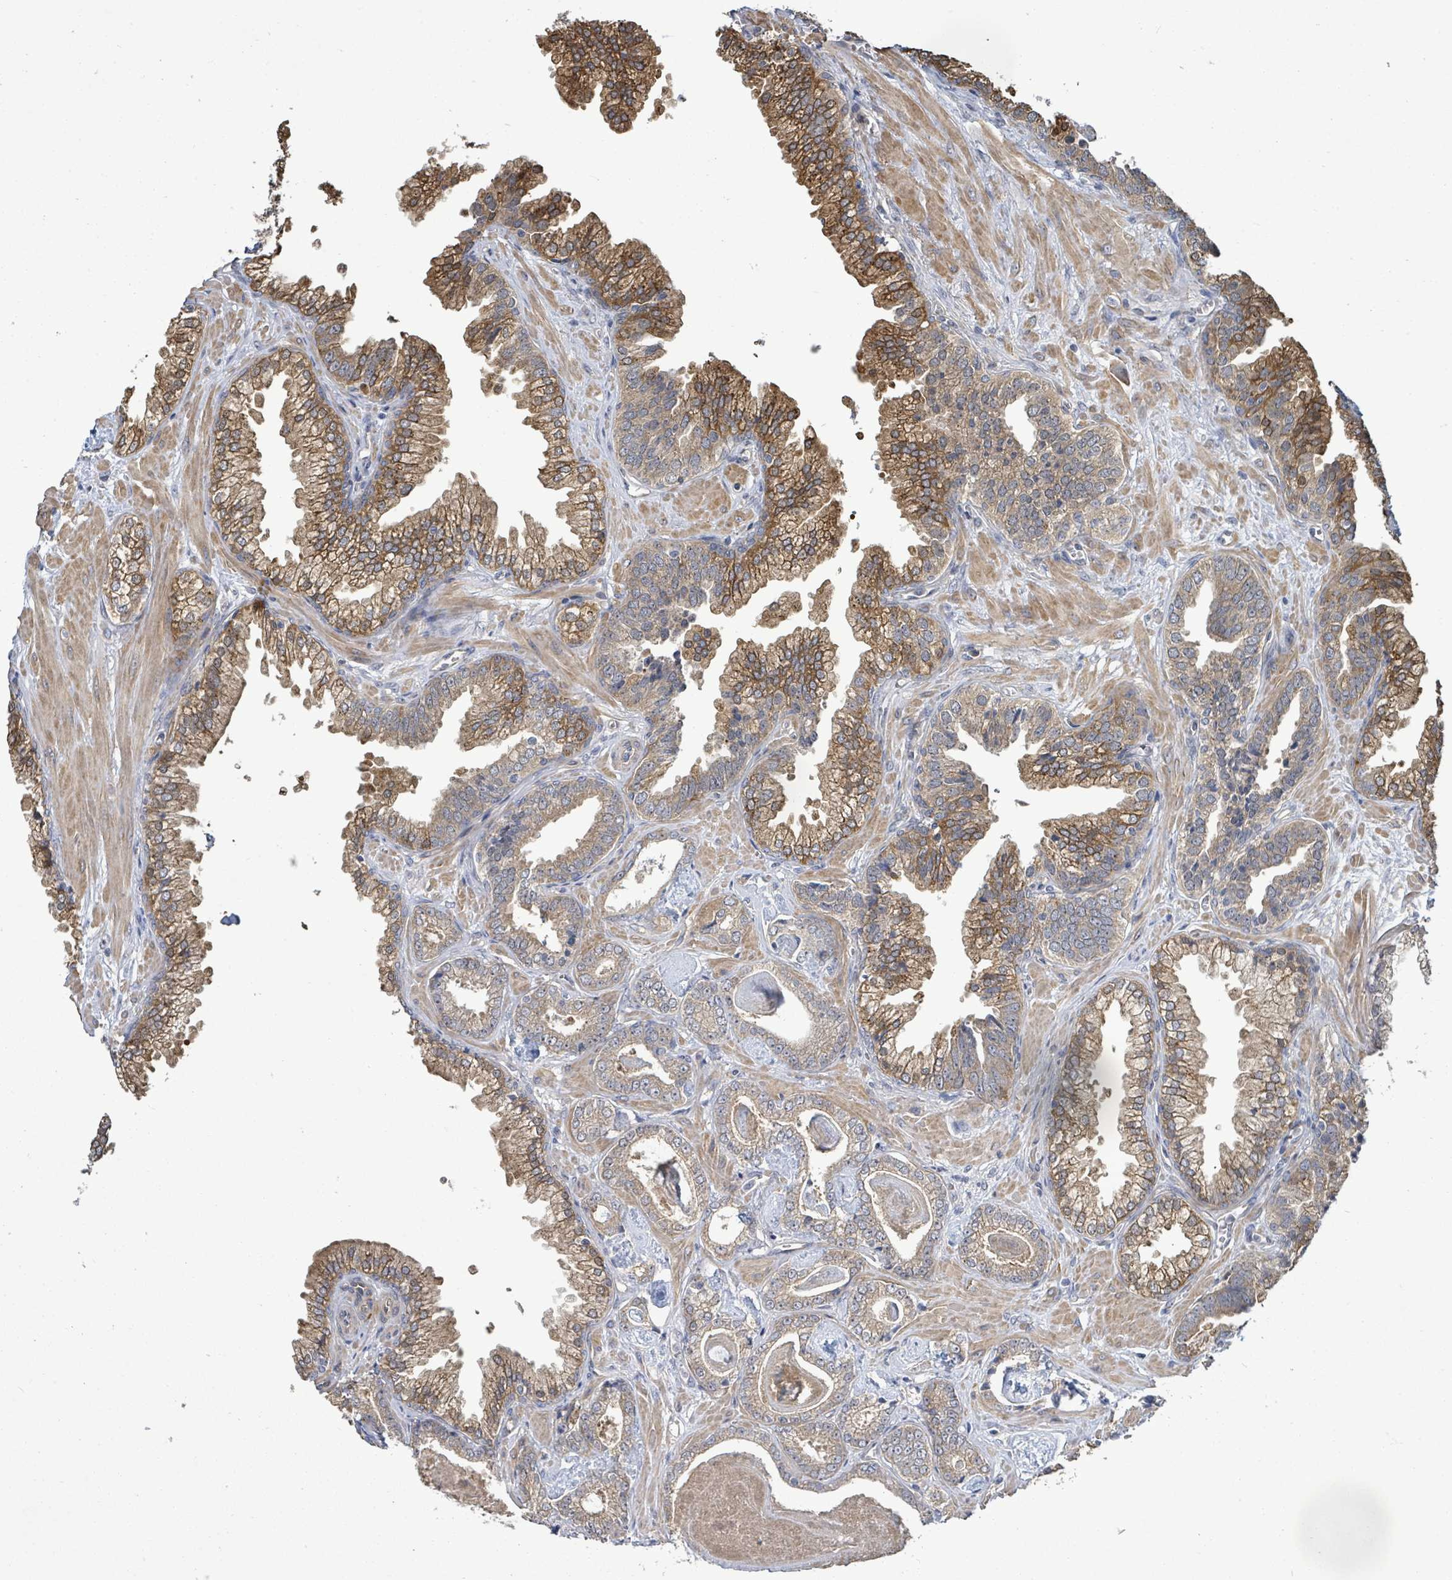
{"staining": {"intensity": "moderate", "quantity": "25%-75%", "location": "cytoplasmic/membranous"}, "tissue": "prostate cancer", "cell_type": "Tumor cells", "image_type": "cancer", "snomed": [{"axis": "morphology", "description": "Adenocarcinoma, Low grade"}, {"axis": "topography", "description": "Prostate"}], "caption": "About 25%-75% of tumor cells in prostate adenocarcinoma (low-grade) reveal moderate cytoplasmic/membranous protein positivity as visualized by brown immunohistochemical staining.", "gene": "KBTBD11", "patient": {"sex": "male", "age": 60}}